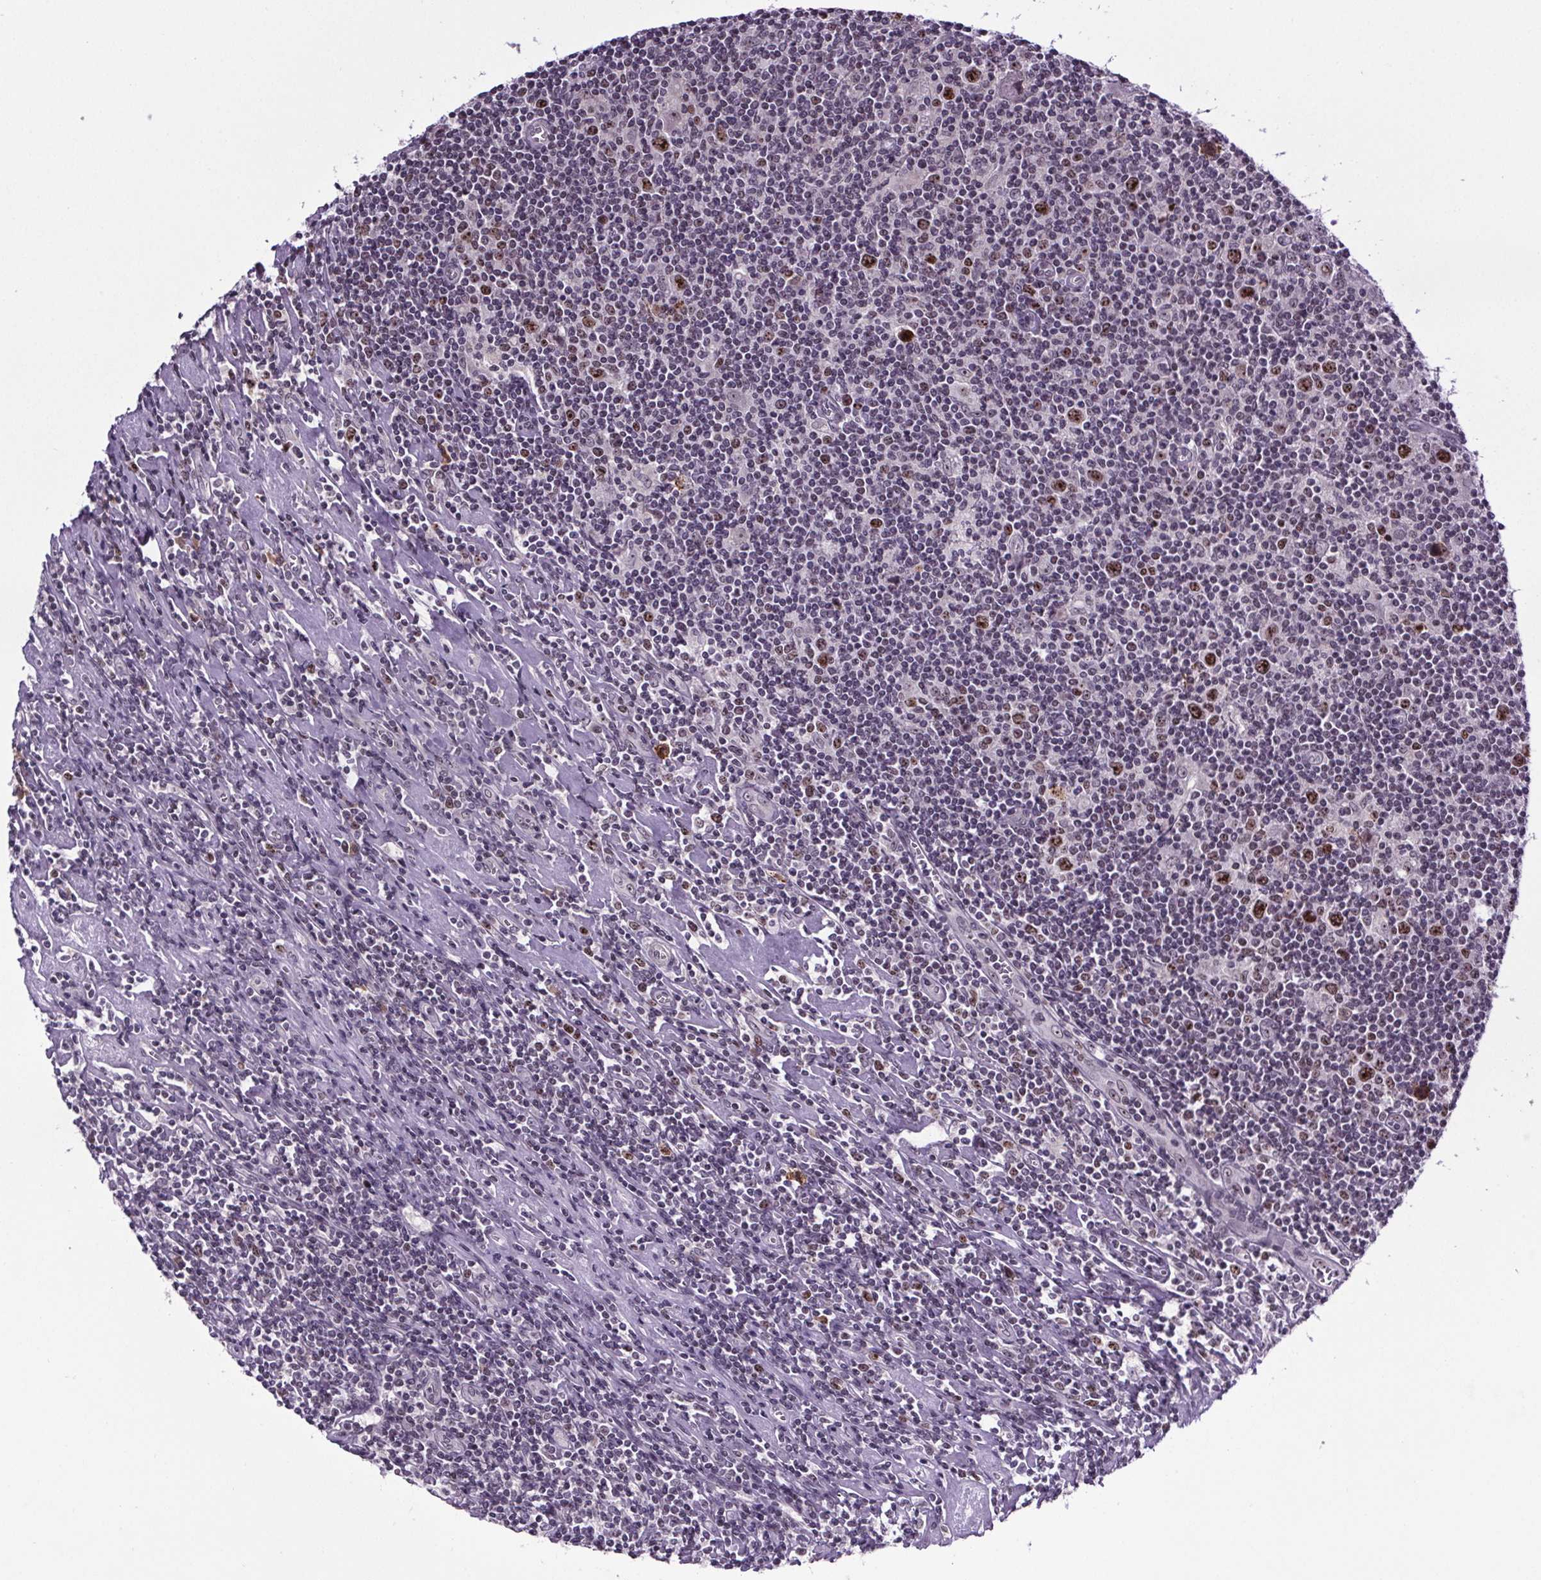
{"staining": {"intensity": "strong", "quantity": ">75%", "location": "nuclear"}, "tissue": "lymphoma", "cell_type": "Tumor cells", "image_type": "cancer", "snomed": [{"axis": "morphology", "description": "Hodgkin's disease, NOS"}, {"axis": "topography", "description": "Lymph node"}], "caption": "Immunohistochemical staining of Hodgkin's disease shows strong nuclear protein expression in approximately >75% of tumor cells. The protein of interest is shown in brown color, while the nuclei are stained blue.", "gene": "ATMIN", "patient": {"sex": "male", "age": 40}}